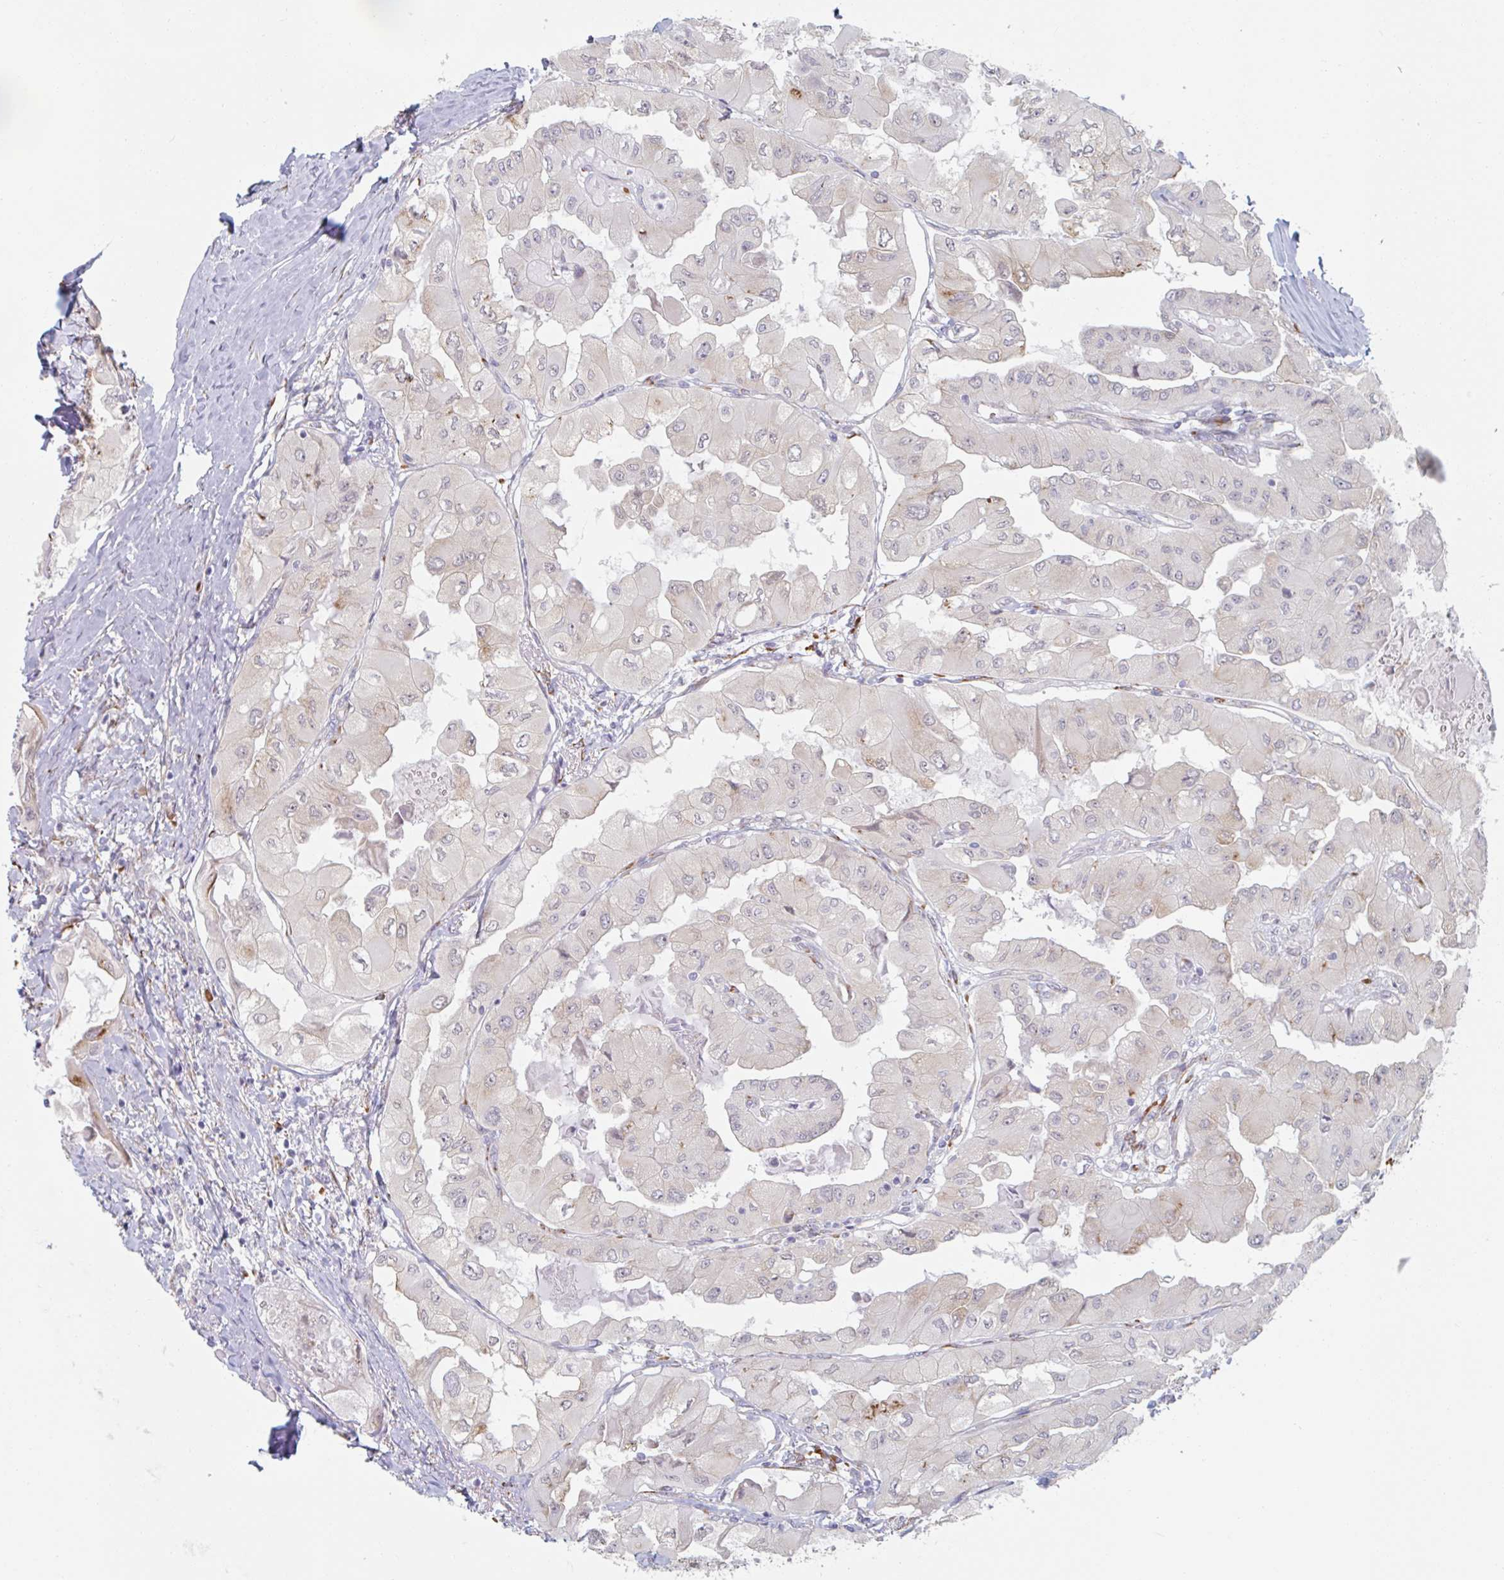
{"staining": {"intensity": "negative", "quantity": "none", "location": "none"}, "tissue": "thyroid cancer", "cell_type": "Tumor cells", "image_type": "cancer", "snomed": [{"axis": "morphology", "description": "Normal tissue, NOS"}, {"axis": "morphology", "description": "Papillary adenocarcinoma, NOS"}, {"axis": "topography", "description": "Thyroid gland"}], "caption": "Micrograph shows no protein expression in tumor cells of thyroid cancer (papillary adenocarcinoma) tissue. (Immunohistochemistry, brightfield microscopy, high magnification).", "gene": "TRAPPC10", "patient": {"sex": "female", "age": 59}}